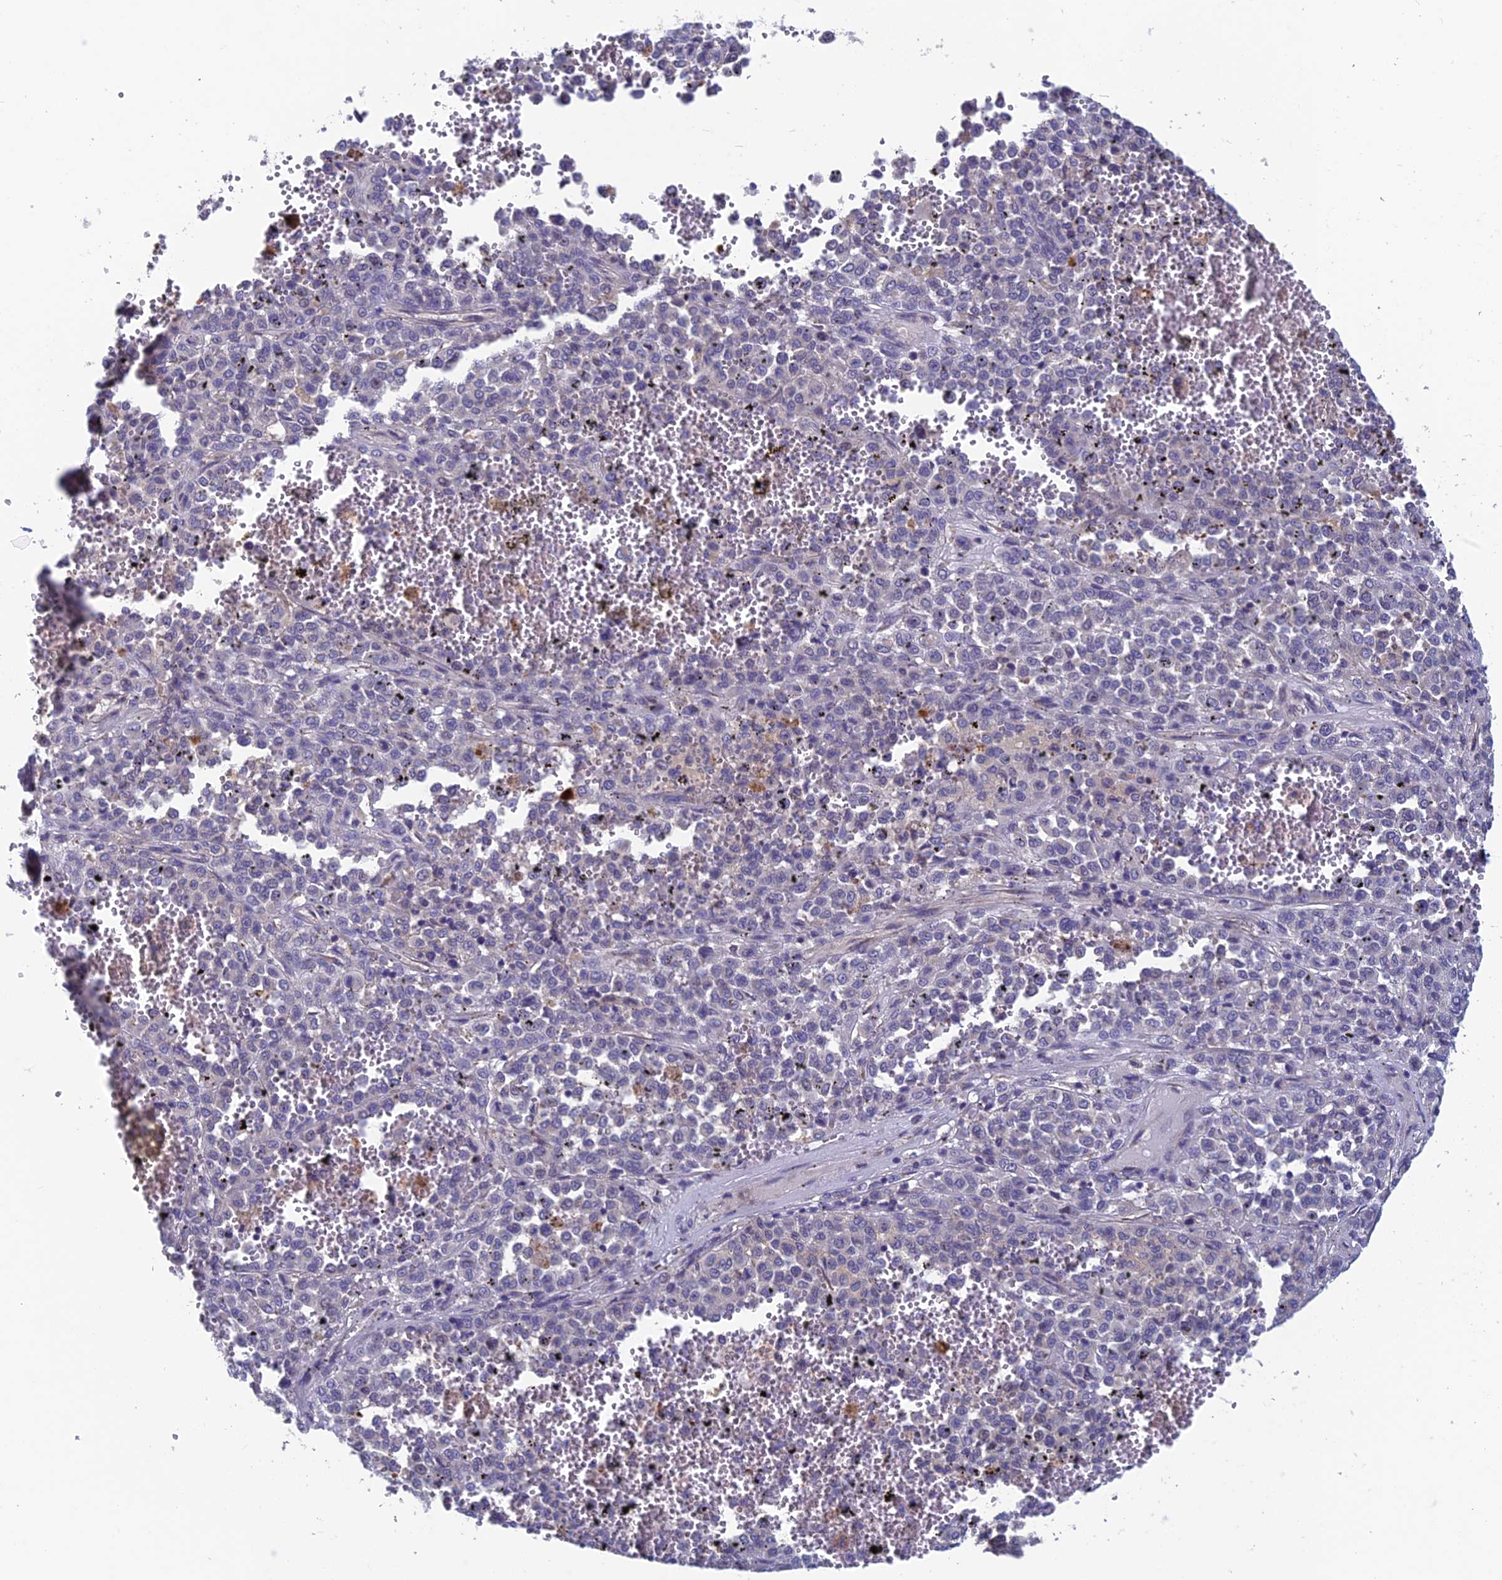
{"staining": {"intensity": "negative", "quantity": "none", "location": "none"}, "tissue": "melanoma", "cell_type": "Tumor cells", "image_type": "cancer", "snomed": [{"axis": "morphology", "description": "Malignant melanoma, Metastatic site"}, {"axis": "topography", "description": "Pancreas"}], "caption": "Tumor cells show no significant expression in malignant melanoma (metastatic site). (DAB IHC visualized using brightfield microscopy, high magnification).", "gene": "HECA", "patient": {"sex": "female", "age": 30}}